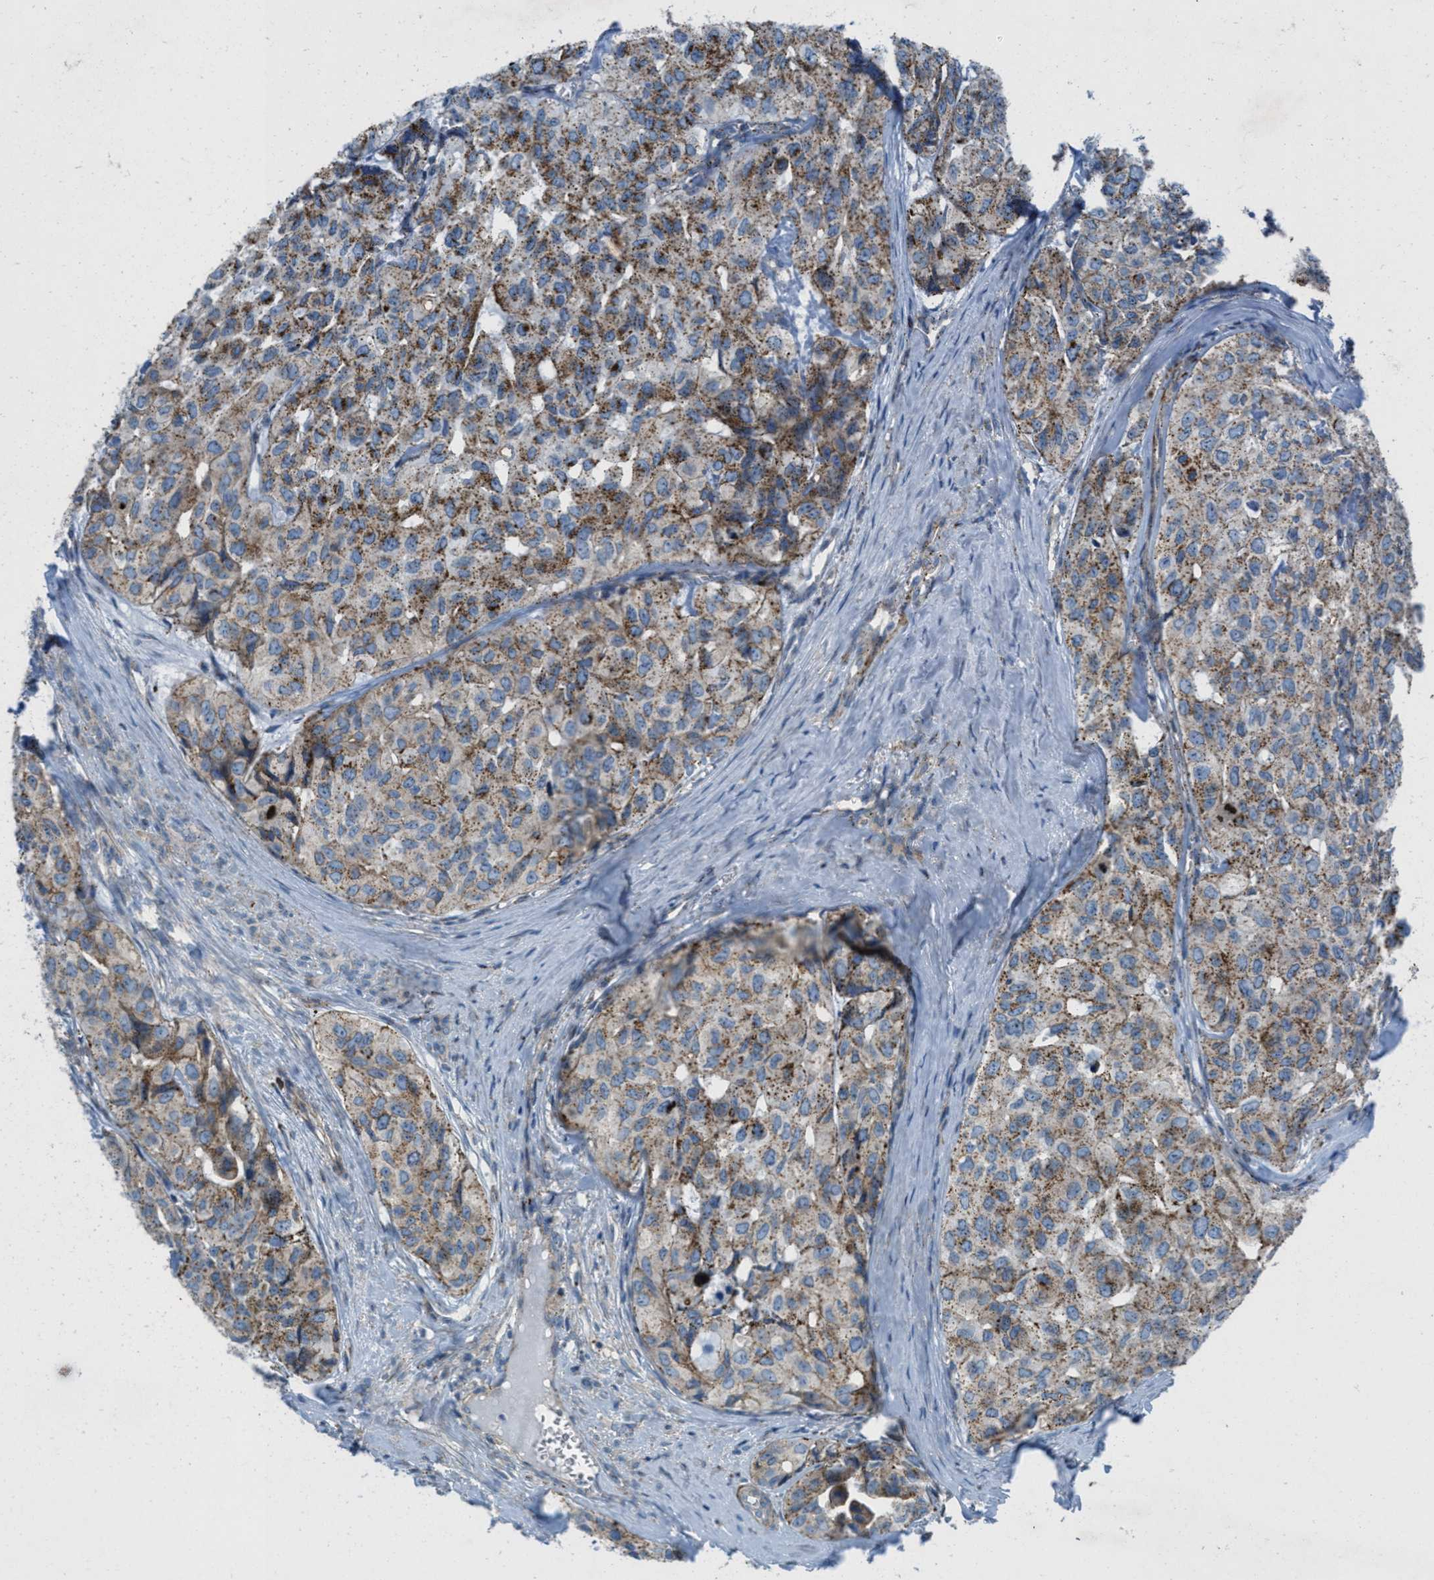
{"staining": {"intensity": "moderate", "quantity": ">75%", "location": "cytoplasmic/membranous"}, "tissue": "head and neck cancer", "cell_type": "Tumor cells", "image_type": "cancer", "snomed": [{"axis": "morphology", "description": "Adenocarcinoma, NOS"}, {"axis": "topography", "description": "Salivary gland, NOS"}, {"axis": "topography", "description": "Head-Neck"}], "caption": "Human head and neck adenocarcinoma stained for a protein (brown) exhibits moderate cytoplasmic/membranous positive expression in approximately >75% of tumor cells.", "gene": "MFSD13A", "patient": {"sex": "female", "age": 76}}